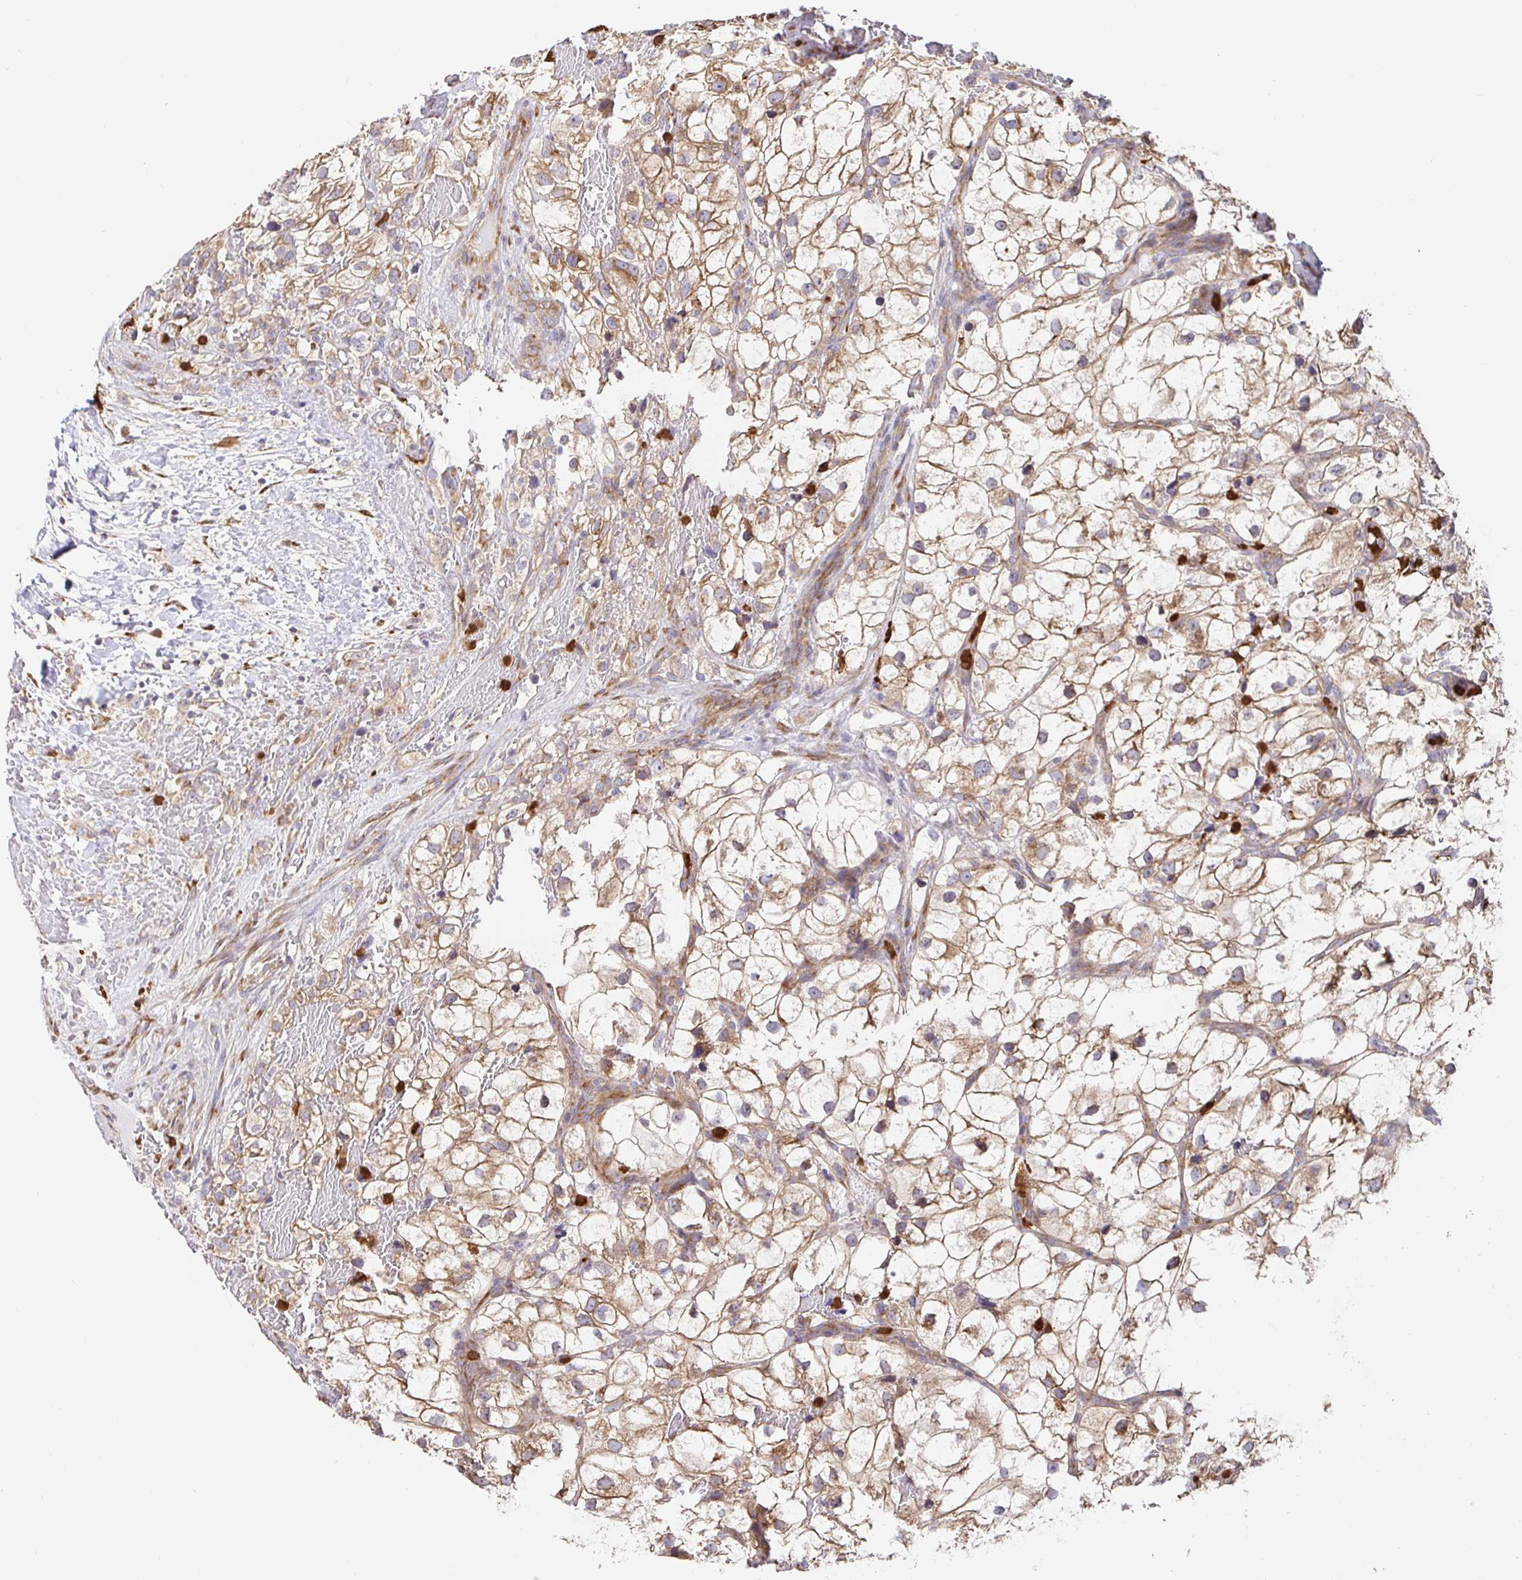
{"staining": {"intensity": "moderate", "quantity": ">75%", "location": "cytoplasmic/membranous"}, "tissue": "renal cancer", "cell_type": "Tumor cells", "image_type": "cancer", "snomed": [{"axis": "morphology", "description": "Adenocarcinoma, NOS"}, {"axis": "topography", "description": "Kidney"}], "caption": "Protein analysis of renal adenocarcinoma tissue demonstrates moderate cytoplasmic/membranous positivity in approximately >75% of tumor cells. (Brightfield microscopy of DAB IHC at high magnification).", "gene": "PDPK1", "patient": {"sex": "male", "age": 59}}